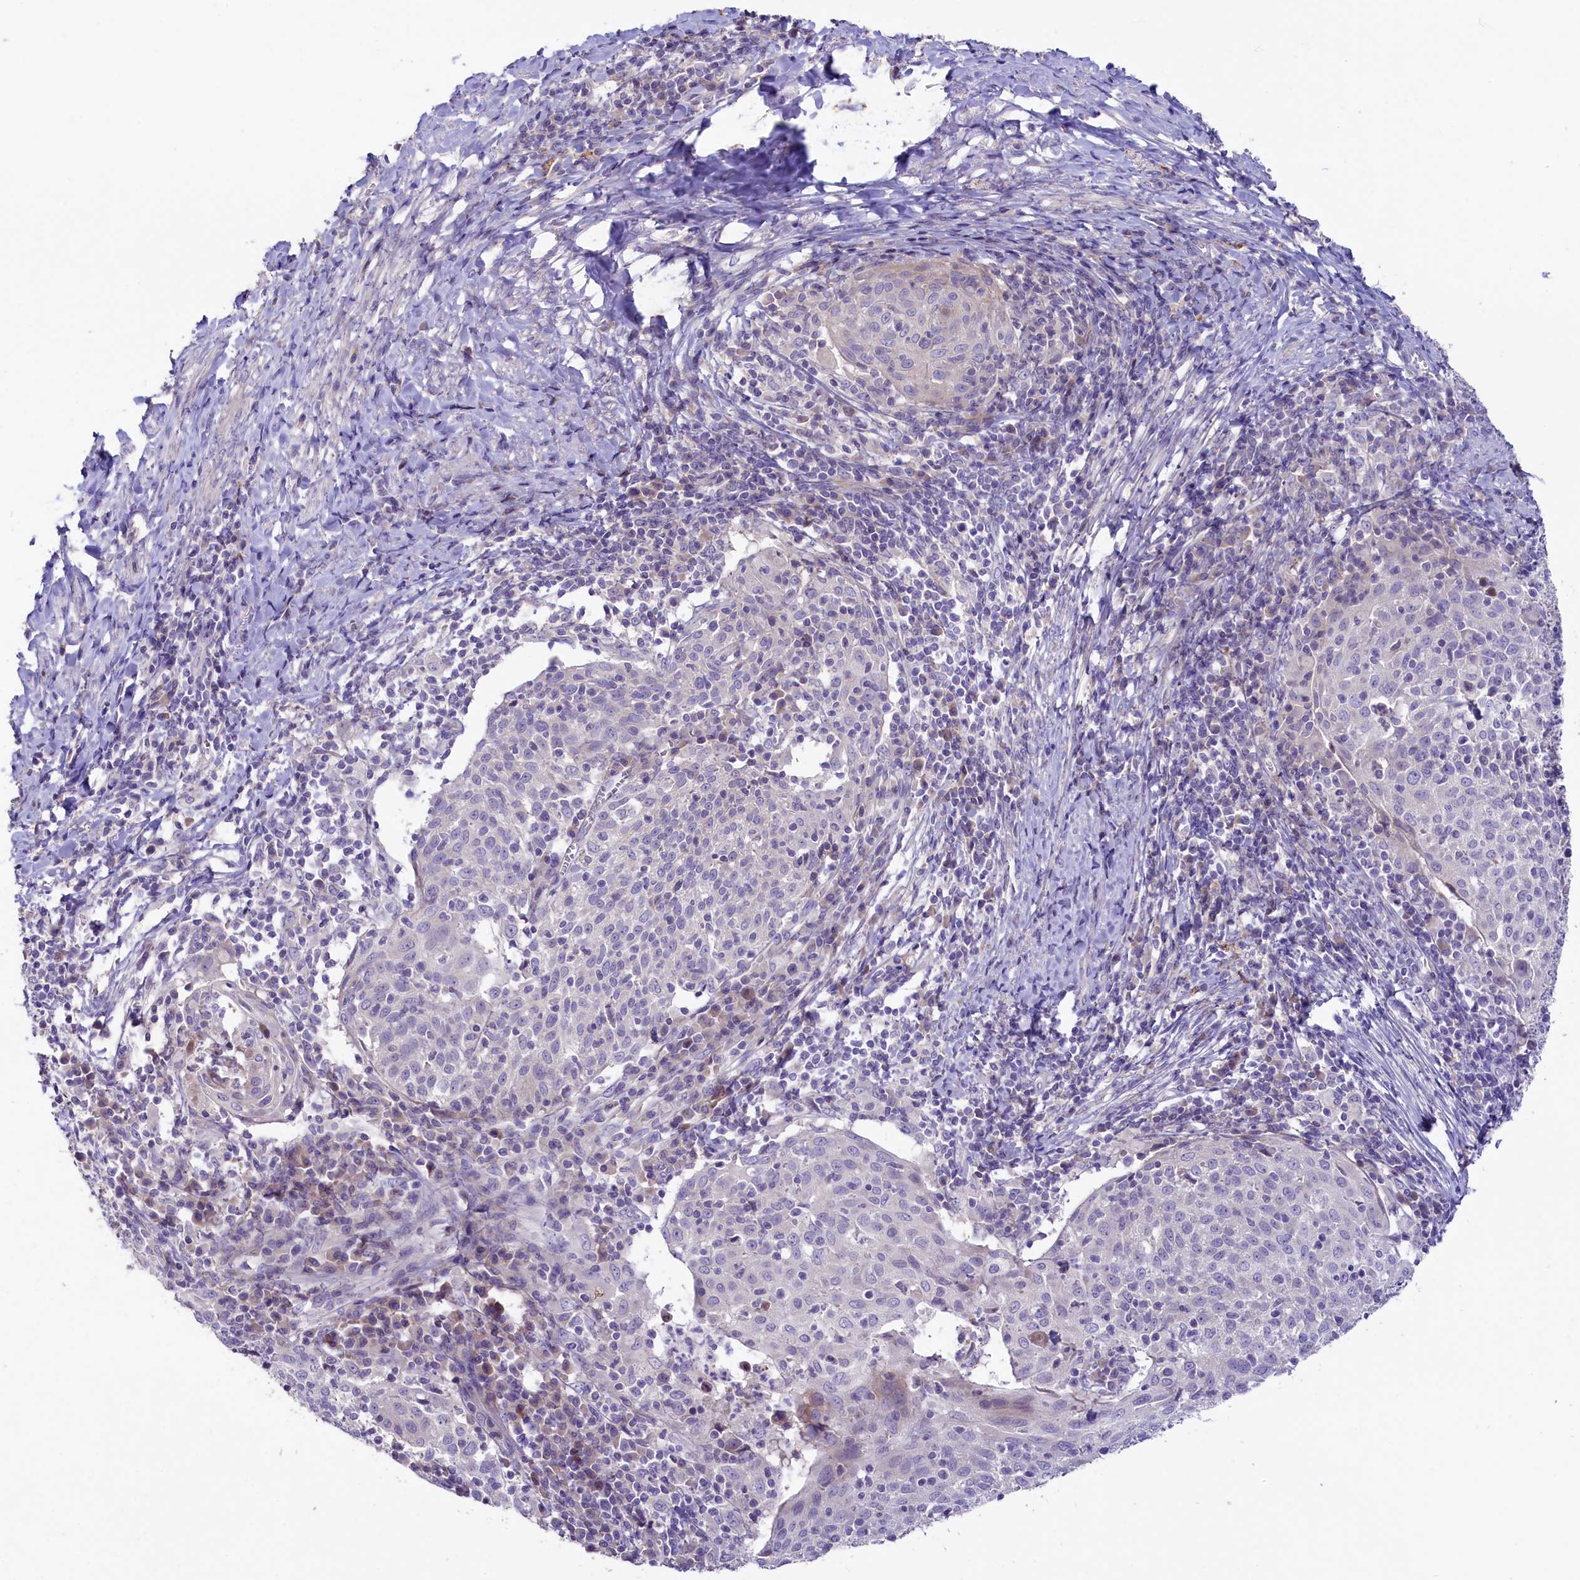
{"staining": {"intensity": "negative", "quantity": "none", "location": "none"}, "tissue": "cervical cancer", "cell_type": "Tumor cells", "image_type": "cancer", "snomed": [{"axis": "morphology", "description": "Squamous cell carcinoma, NOS"}, {"axis": "topography", "description": "Cervix"}], "caption": "Immunohistochemistry (IHC) histopathology image of squamous cell carcinoma (cervical) stained for a protein (brown), which exhibits no positivity in tumor cells.", "gene": "CD99L2", "patient": {"sex": "female", "age": 52}}